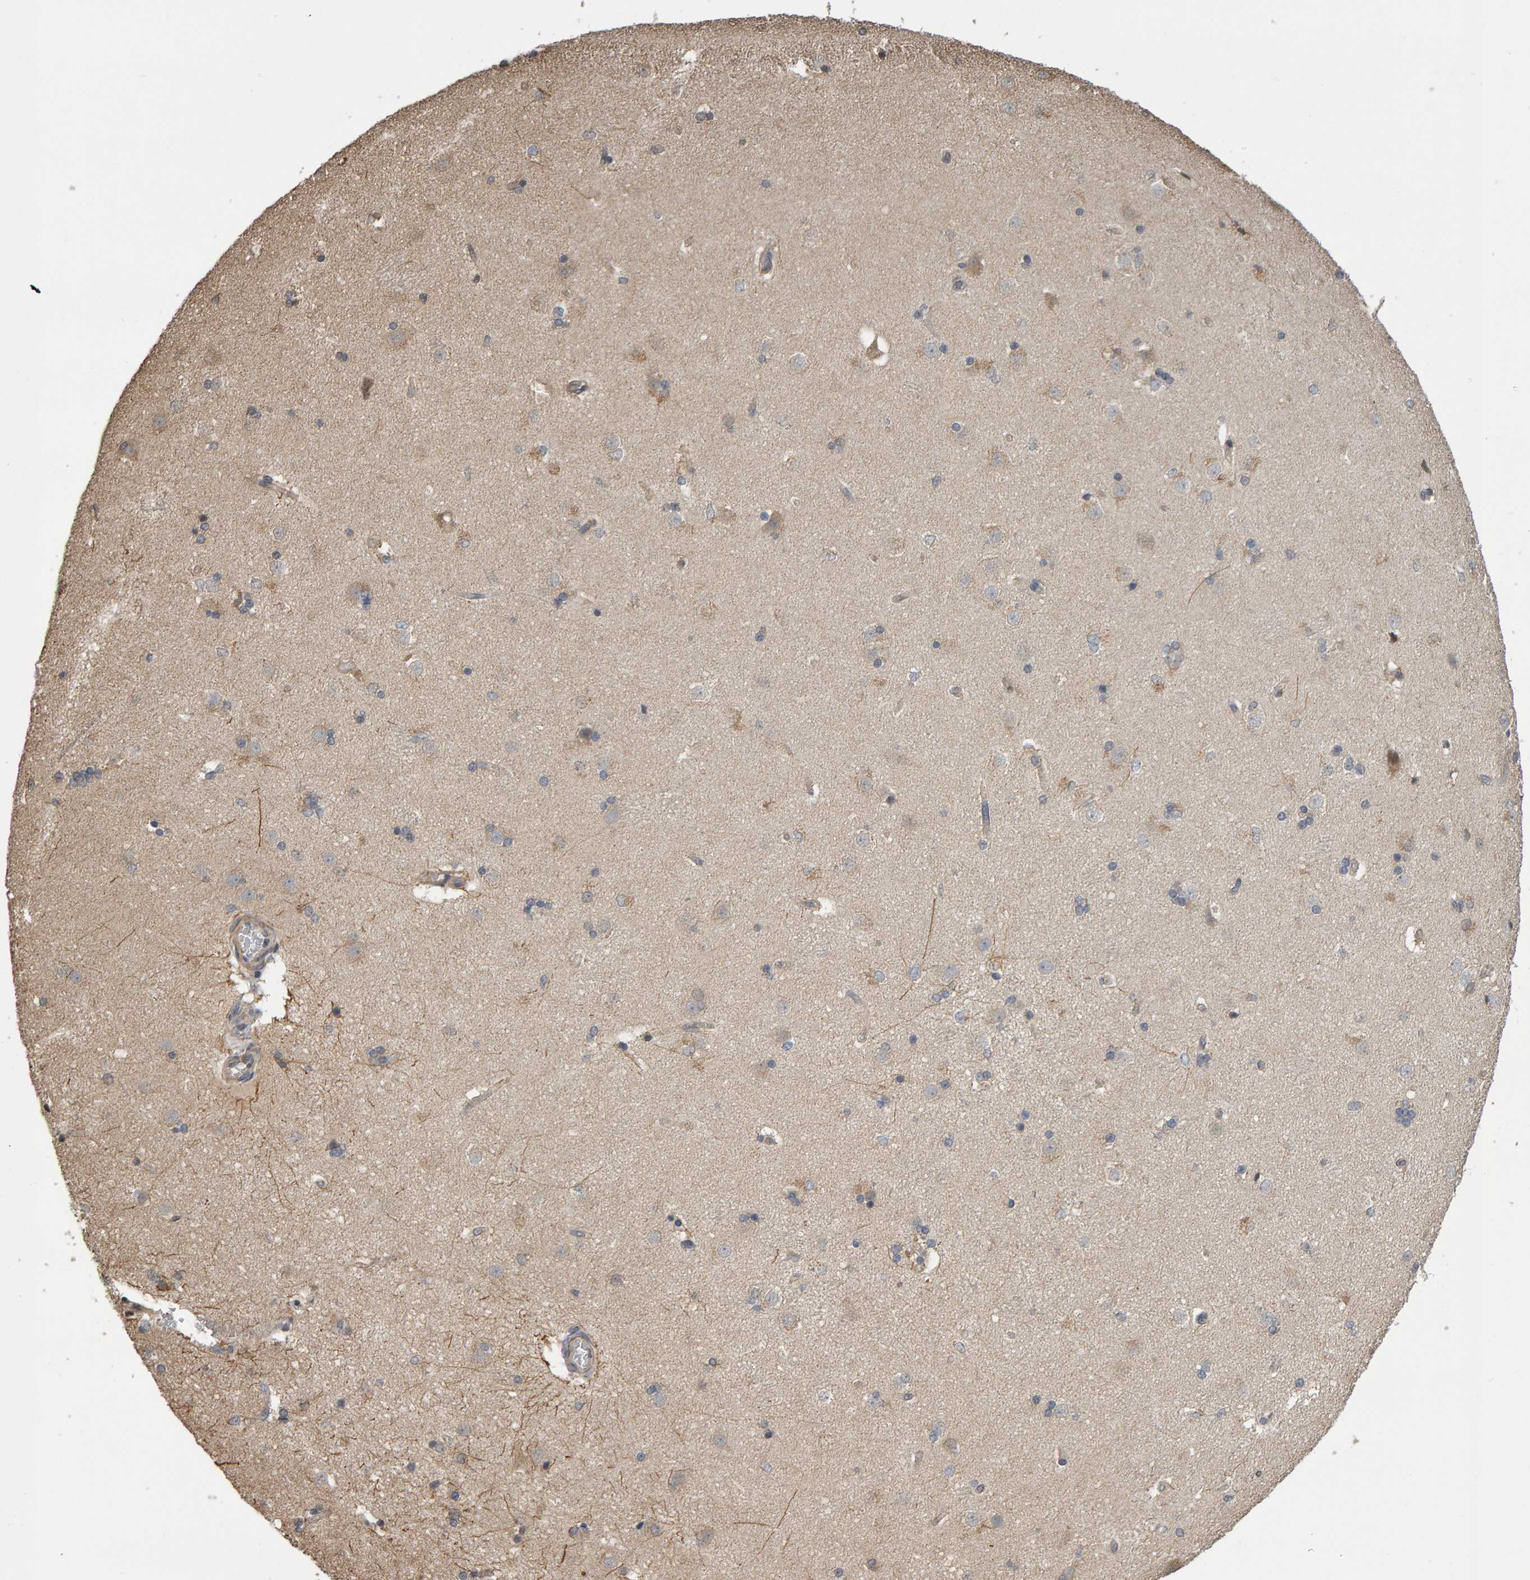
{"staining": {"intensity": "moderate", "quantity": "<25%", "location": "cytoplasmic/membranous"}, "tissue": "caudate", "cell_type": "Glial cells", "image_type": "normal", "snomed": [{"axis": "morphology", "description": "Normal tissue, NOS"}, {"axis": "topography", "description": "Lateral ventricle wall"}], "caption": "Protein expression analysis of normal caudate shows moderate cytoplasmic/membranous positivity in approximately <25% of glial cells.", "gene": "COASY", "patient": {"sex": "female", "age": 19}}